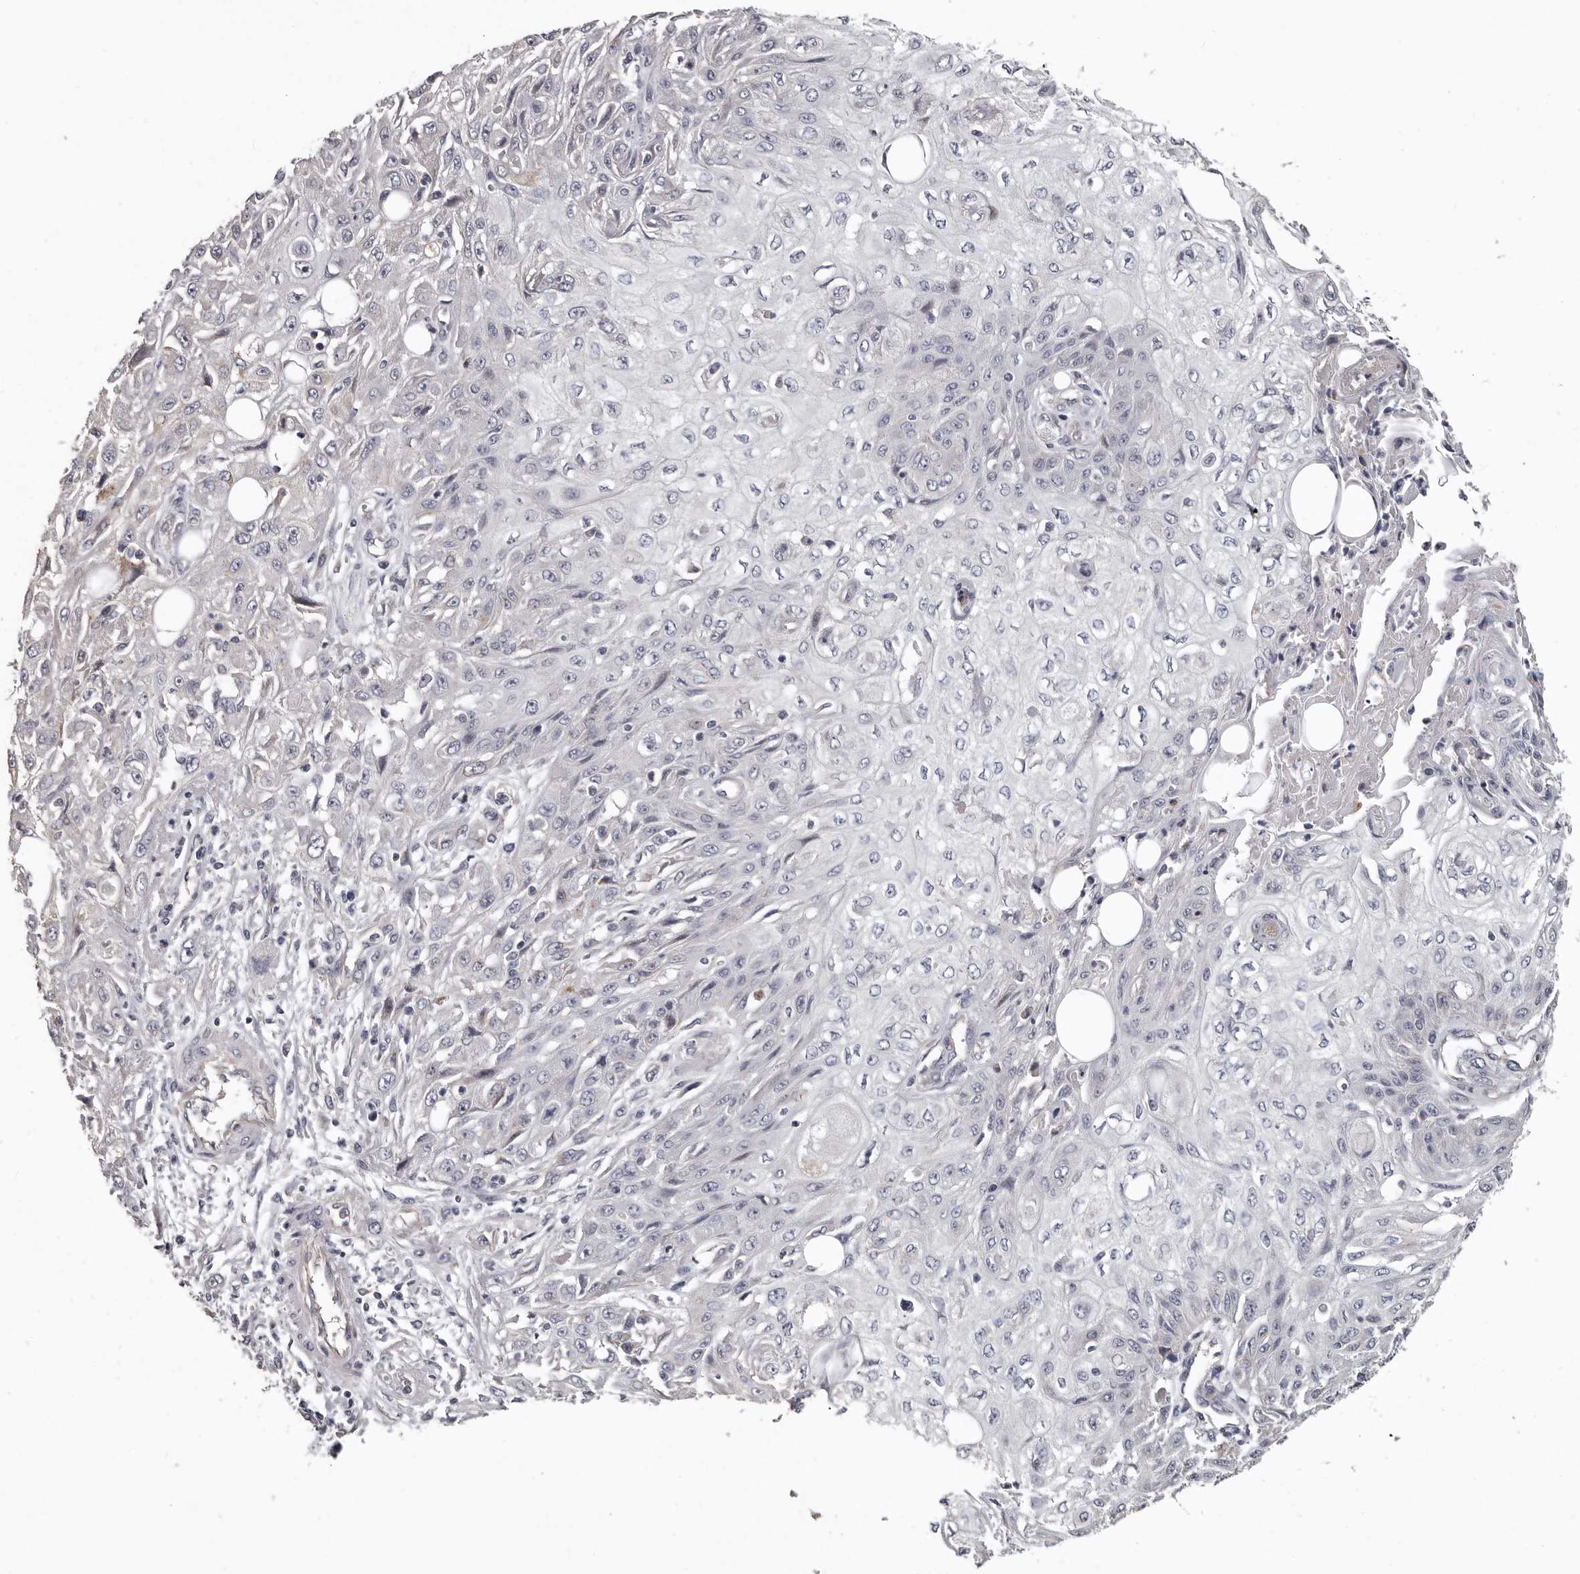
{"staining": {"intensity": "negative", "quantity": "none", "location": "none"}, "tissue": "skin cancer", "cell_type": "Tumor cells", "image_type": "cancer", "snomed": [{"axis": "morphology", "description": "Squamous cell carcinoma, NOS"}, {"axis": "morphology", "description": "Squamous cell carcinoma, metastatic, NOS"}, {"axis": "topography", "description": "Skin"}, {"axis": "topography", "description": "Lymph node"}], "caption": "Immunohistochemistry (IHC) image of human skin cancer (metastatic squamous cell carcinoma) stained for a protein (brown), which exhibits no staining in tumor cells.", "gene": "RNF217", "patient": {"sex": "male", "age": 75}}